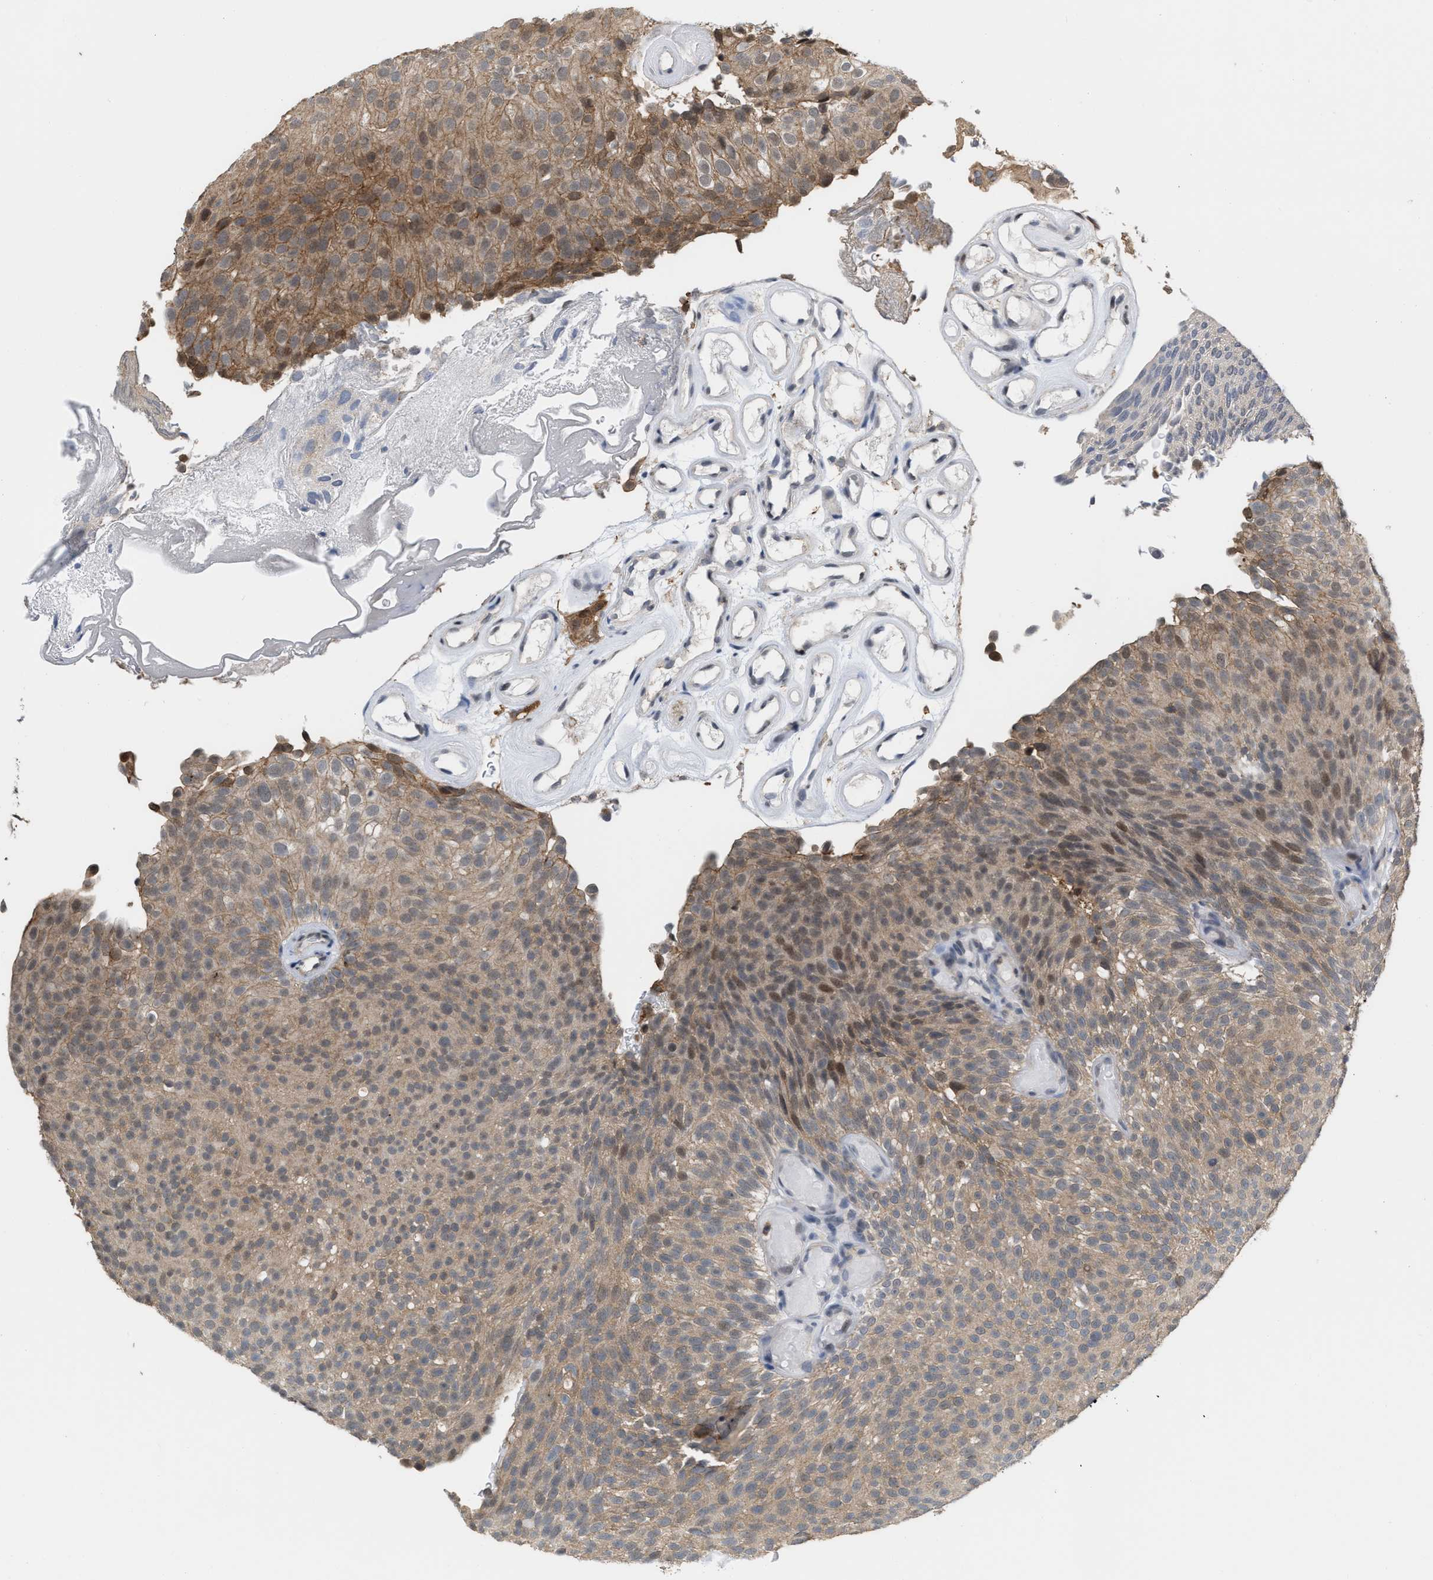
{"staining": {"intensity": "moderate", "quantity": ">75%", "location": "cytoplasmic/membranous,nuclear"}, "tissue": "urothelial cancer", "cell_type": "Tumor cells", "image_type": "cancer", "snomed": [{"axis": "morphology", "description": "Urothelial carcinoma, Low grade"}, {"axis": "topography", "description": "Urinary bladder"}], "caption": "Low-grade urothelial carcinoma stained for a protein shows moderate cytoplasmic/membranous and nuclear positivity in tumor cells.", "gene": "BAIAP2L1", "patient": {"sex": "male", "age": 78}}